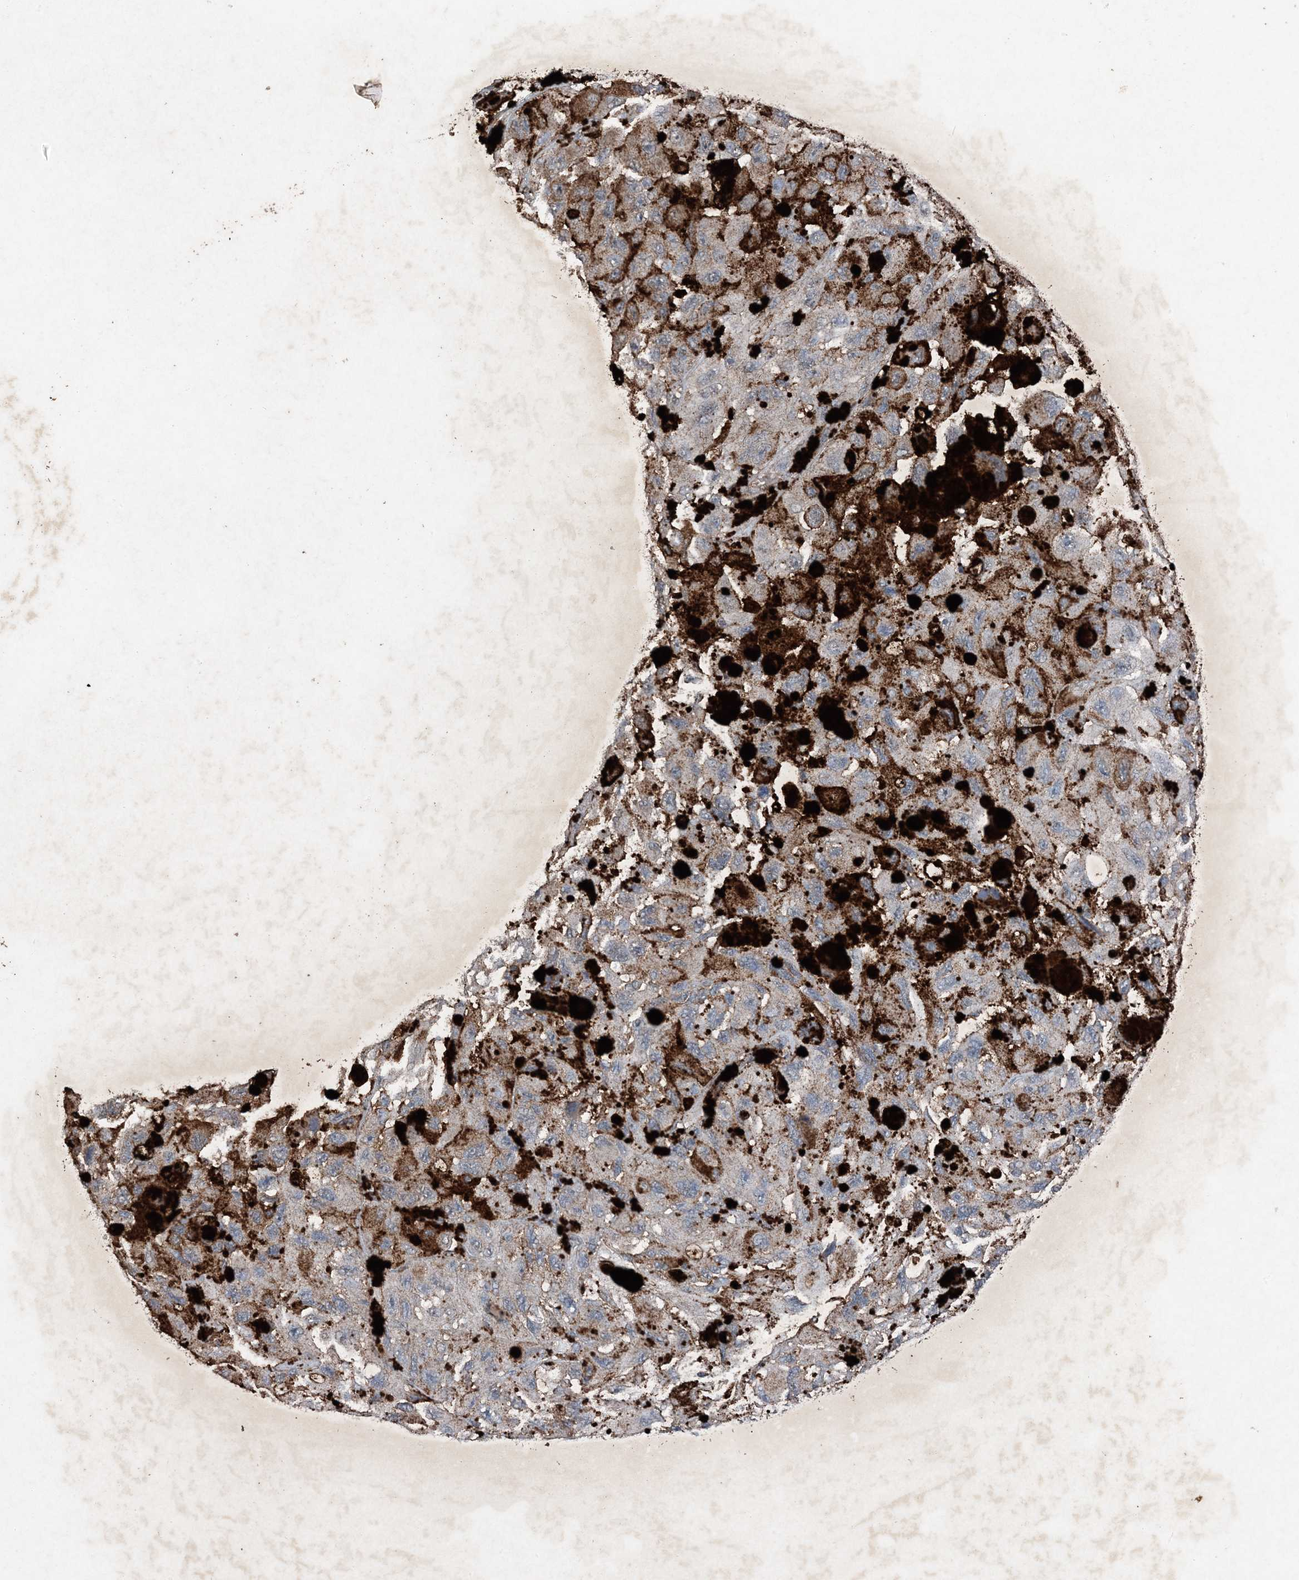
{"staining": {"intensity": "moderate", "quantity": "<25%", "location": "cytoplasmic/membranous"}, "tissue": "melanoma", "cell_type": "Tumor cells", "image_type": "cancer", "snomed": [{"axis": "morphology", "description": "Malignant melanoma, NOS"}, {"axis": "topography", "description": "Skin"}], "caption": "There is low levels of moderate cytoplasmic/membranous positivity in tumor cells of melanoma, as demonstrated by immunohistochemical staining (brown color).", "gene": "FCN3", "patient": {"sex": "female", "age": 73}}